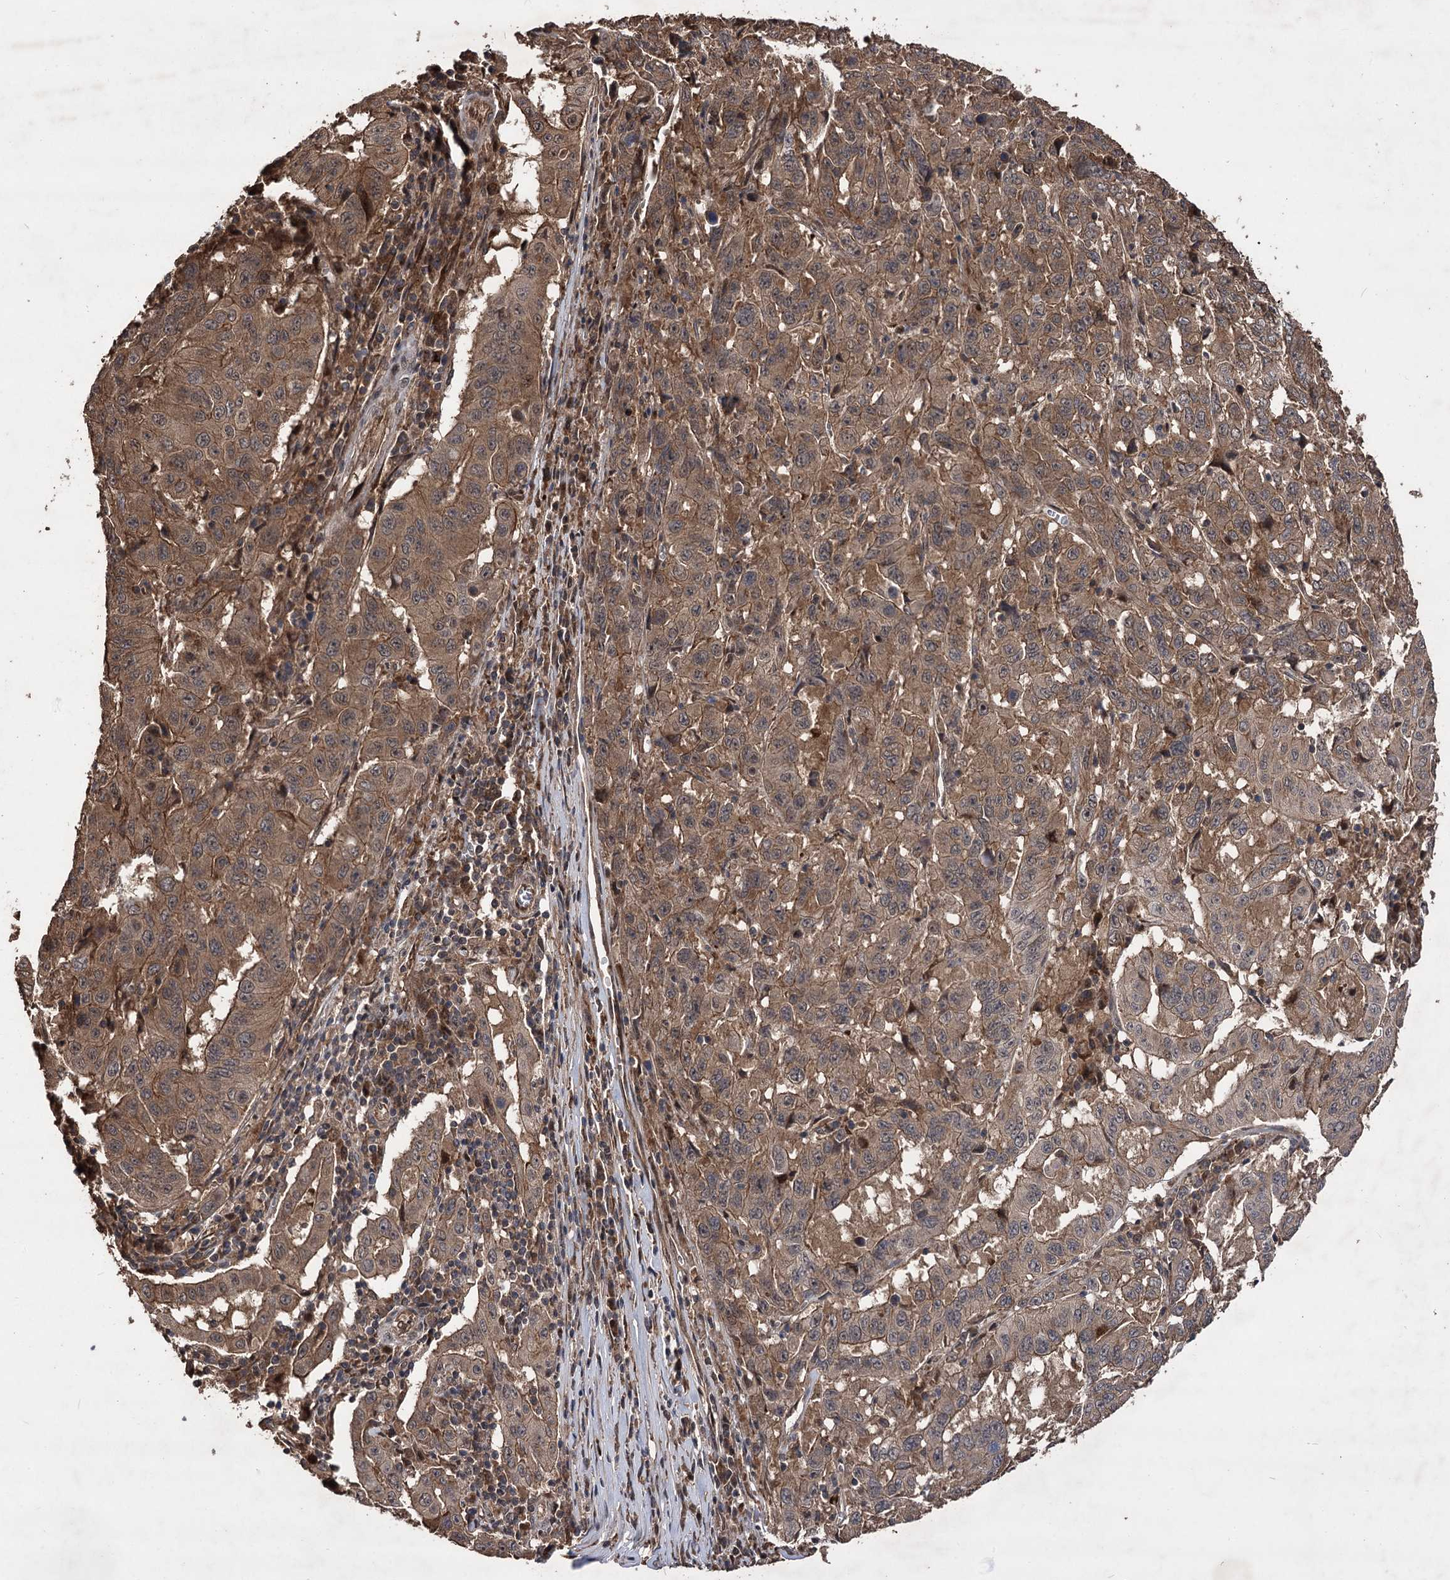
{"staining": {"intensity": "moderate", "quantity": ">75%", "location": "cytoplasmic/membranous"}, "tissue": "pancreatic cancer", "cell_type": "Tumor cells", "image_type": "cancer", "snomed": [{"axis": "morphology", "description": "Adenocarcinoma, NOS"}, {"axis": "topography", "description": "Pancreas"}], "caption": "A photomicrograph of adenocarcinoma (pancreatic) stained for a protein demonstrates moderate cytoplasmic/membranous brown staining in tumor cells. (brown staining indicates protein expression, while blue staining denotes nuclei).", "gene": "RASSF3", "patient": {"sex": "male", "age": 63}}